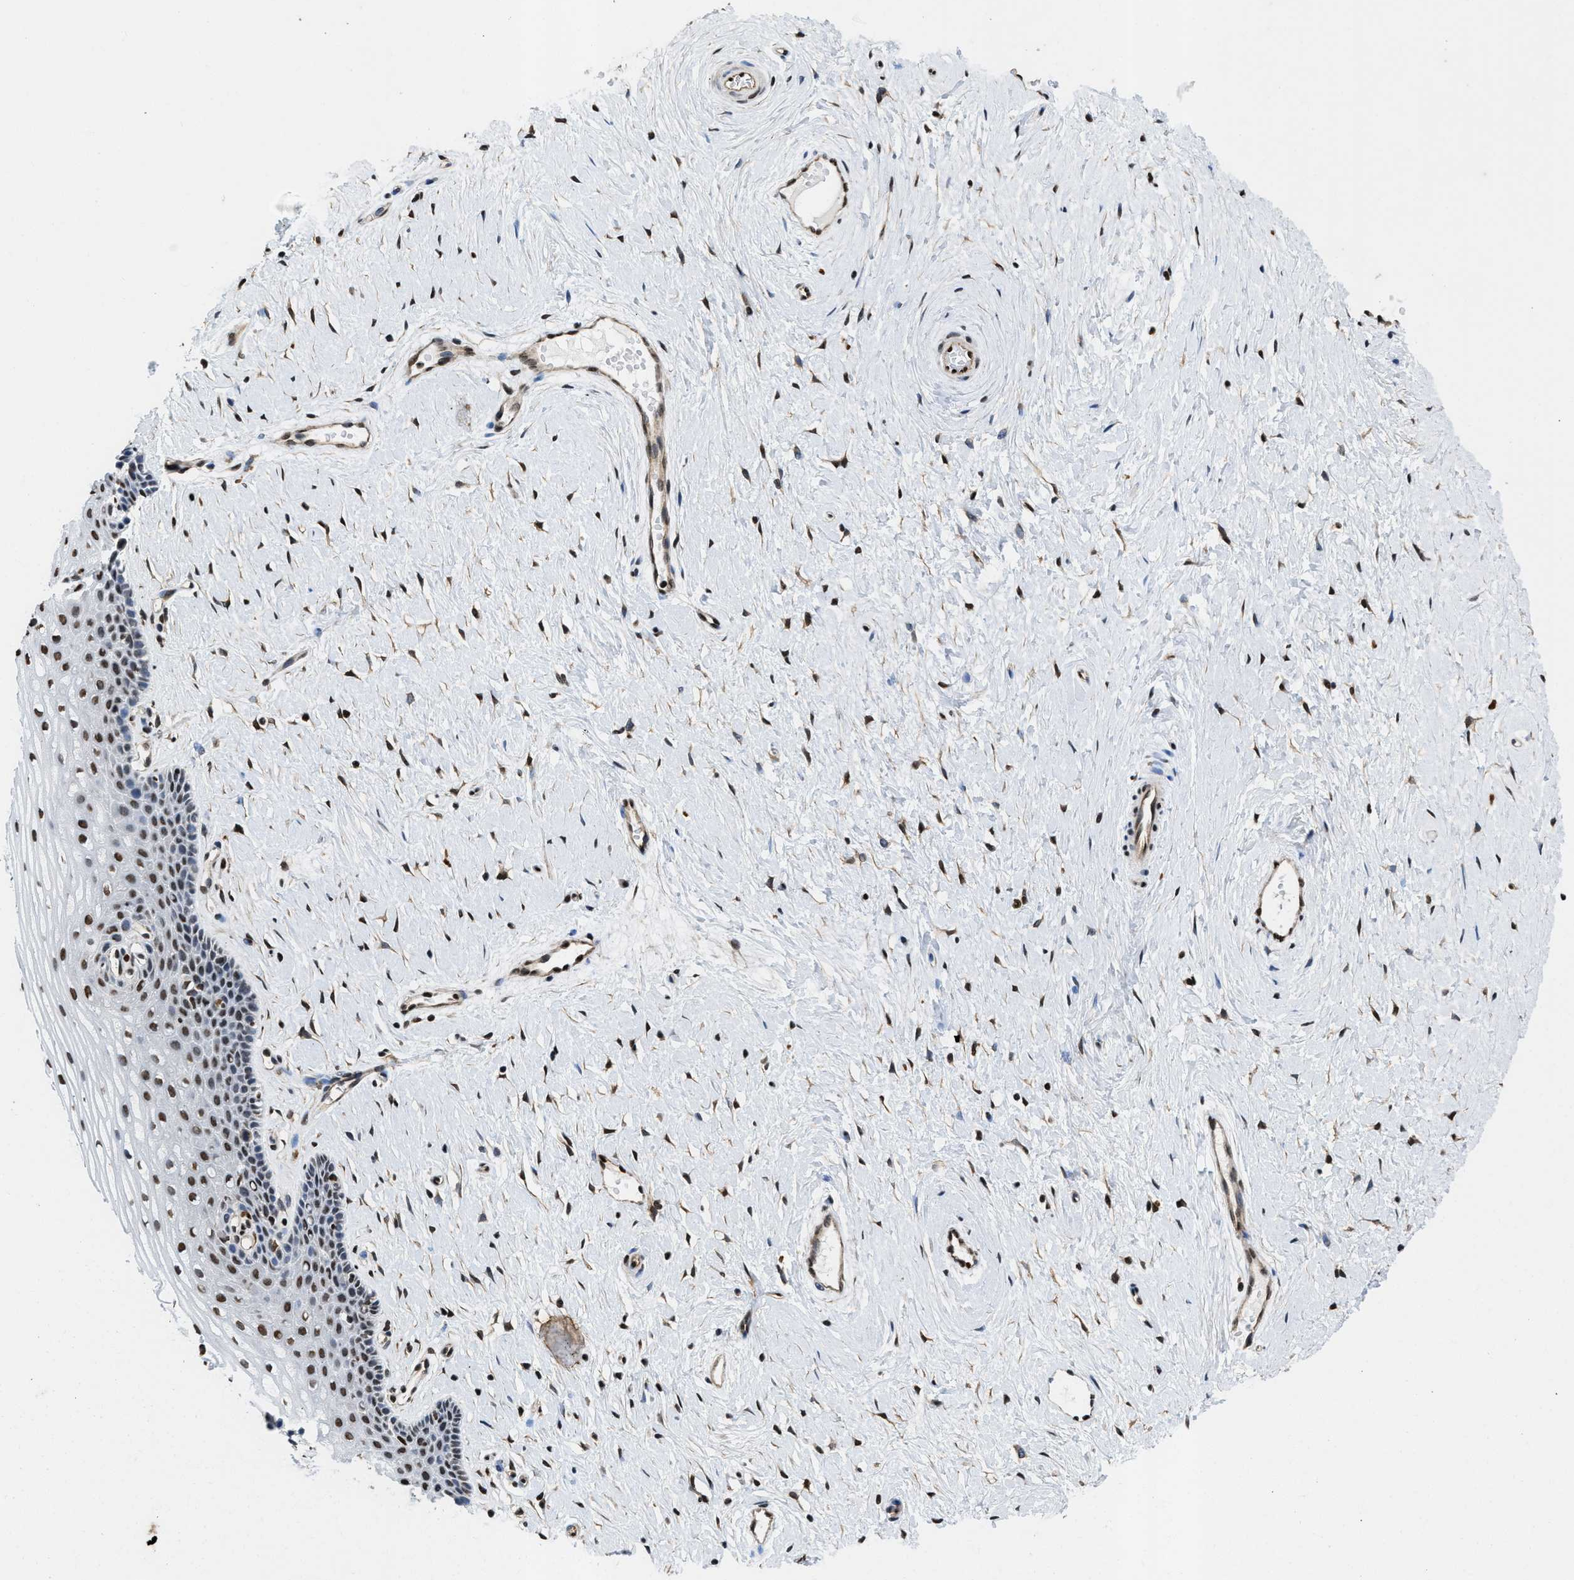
{"staining": {"intensity": "moderate", "quantity": "25%-75%", "location": "nuclear"}, "tissue": "cervix", "cell_type": "Squamous epithelial cells", "image_type": "normal", "snomed": [{"axis": "morphology", "description": "Normal tissue, NOS"}, {"axis": "topography", "description": "Cervix"}], "caption": "Human cervix stained with a brown dye demonstrates moderate nuclear positive positivity in about 25%-75% of squamous epithelial cells.", "gene": "SAFB", "patient": {"sex": "female", "age": 39}}